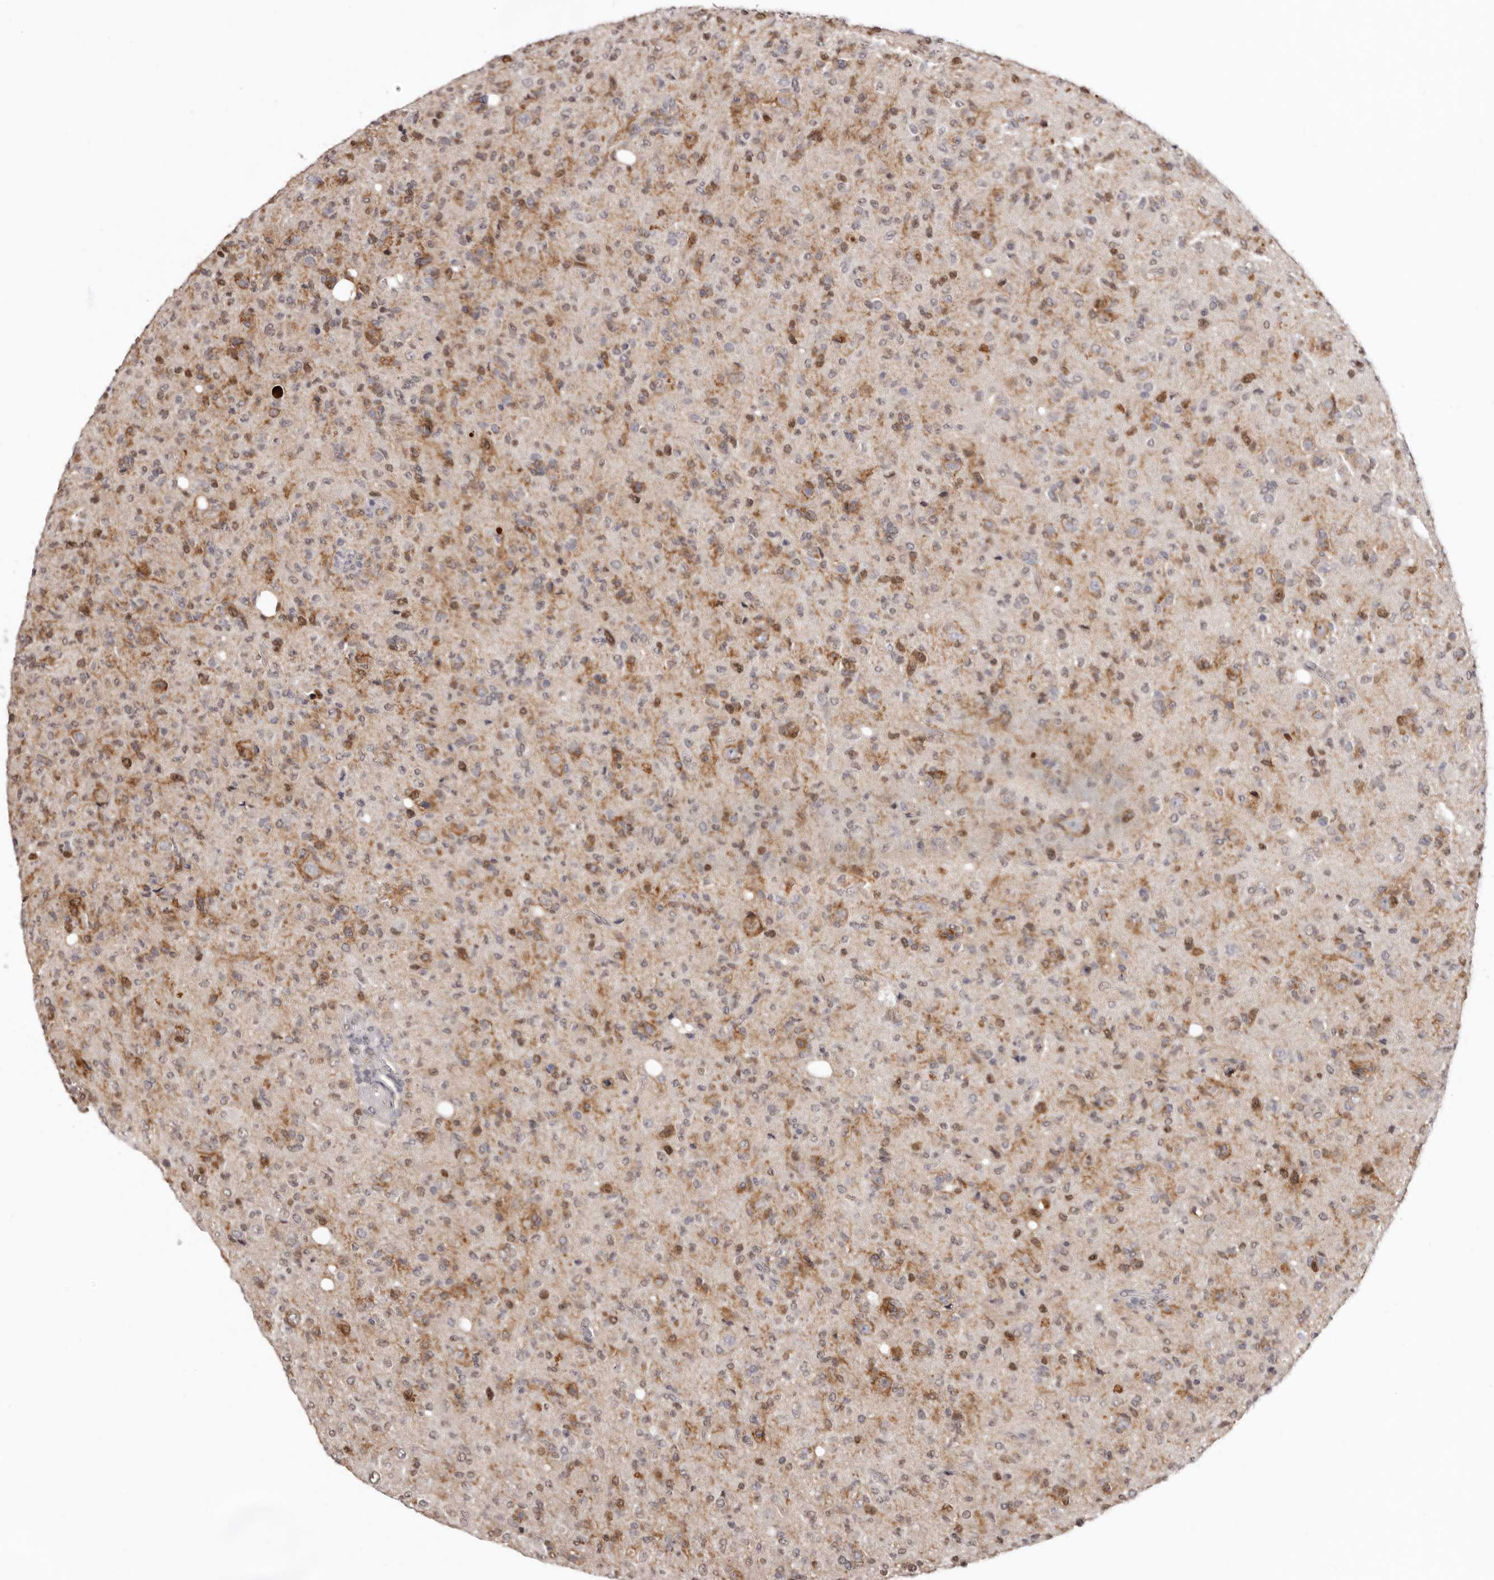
{"staining": {"intensity": "moderate", "quantity": "25%-75%", "location": "cytoplasmic/membranous"}, "tissue": "glioma", "cell_type": "Tumor cells", "image_type": "cancer", "snomed": [{"axis": "morphology", "description": "Glioma, malignant, High grade"}, {"axis": "topography", "description": "Brain"}], "caption": "Moderate cytoplasmic/membranous expression for a protein is identified in about 25%-75% of tumor cells of malignant glioma (high-grade) using immunohistochemistry.", "gene": "NOTCH1", "patient": {"sex": "female", "age": 57}}